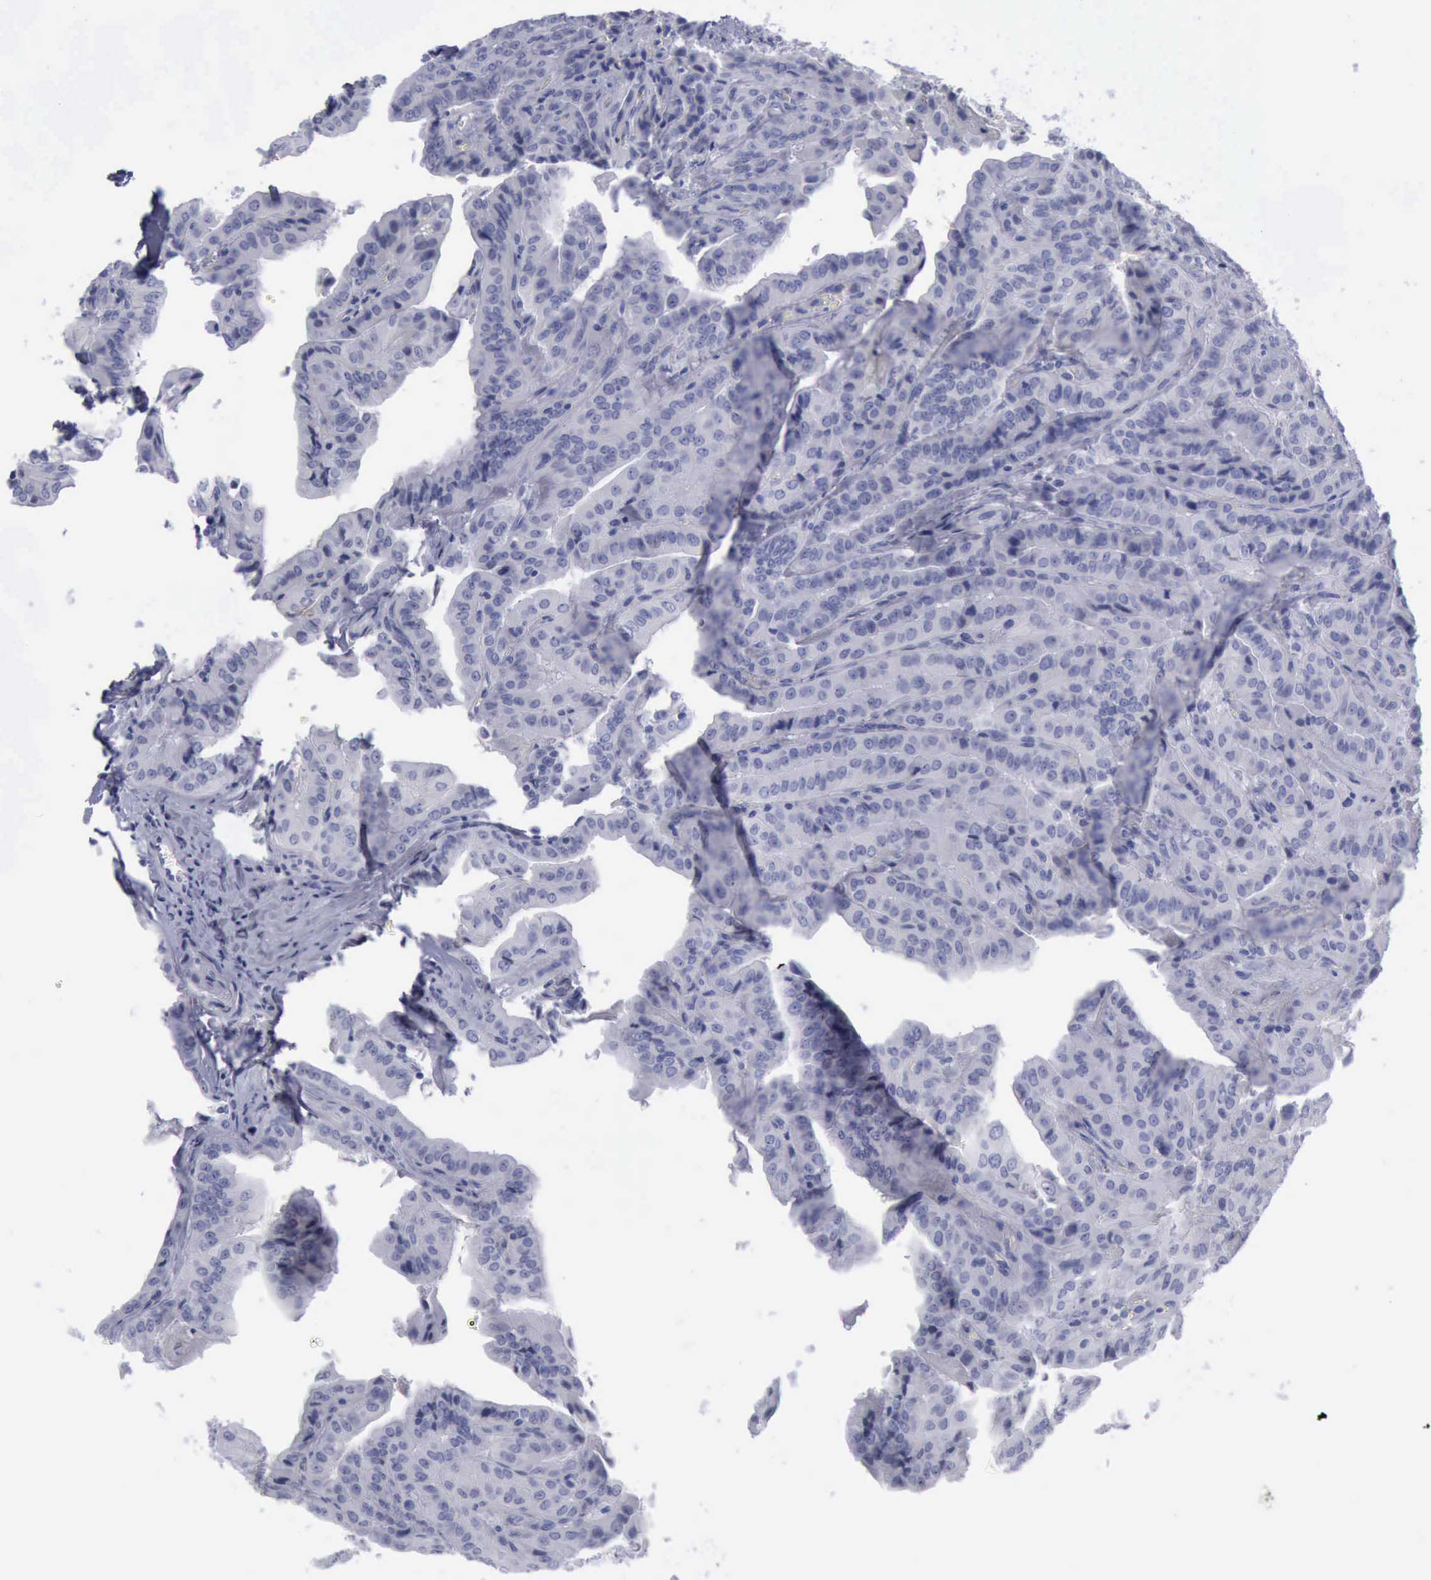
{"staining": {"intensity": "negative", "quantity": "none", "location": "none"}, "tissue": "thyroid cancer", "cell_type": "Tumor cells", "image_type": "cancer", "snomed": [{"axis": "morphology", "description": "Papillary adenocarcinoma, NOS"}, {"axis": "topography", "description": "Thyroid gland"}], "caption": "High magnification brightfield microscopy of thyroid cancer (papillary adenocarcinoma) stained with DAB (brown) and counterstained with hematoxylin (blue): tumor cells show no significant positivity.", "gene": "KRT13", "patient": {"sex": "female", "age": 71}}